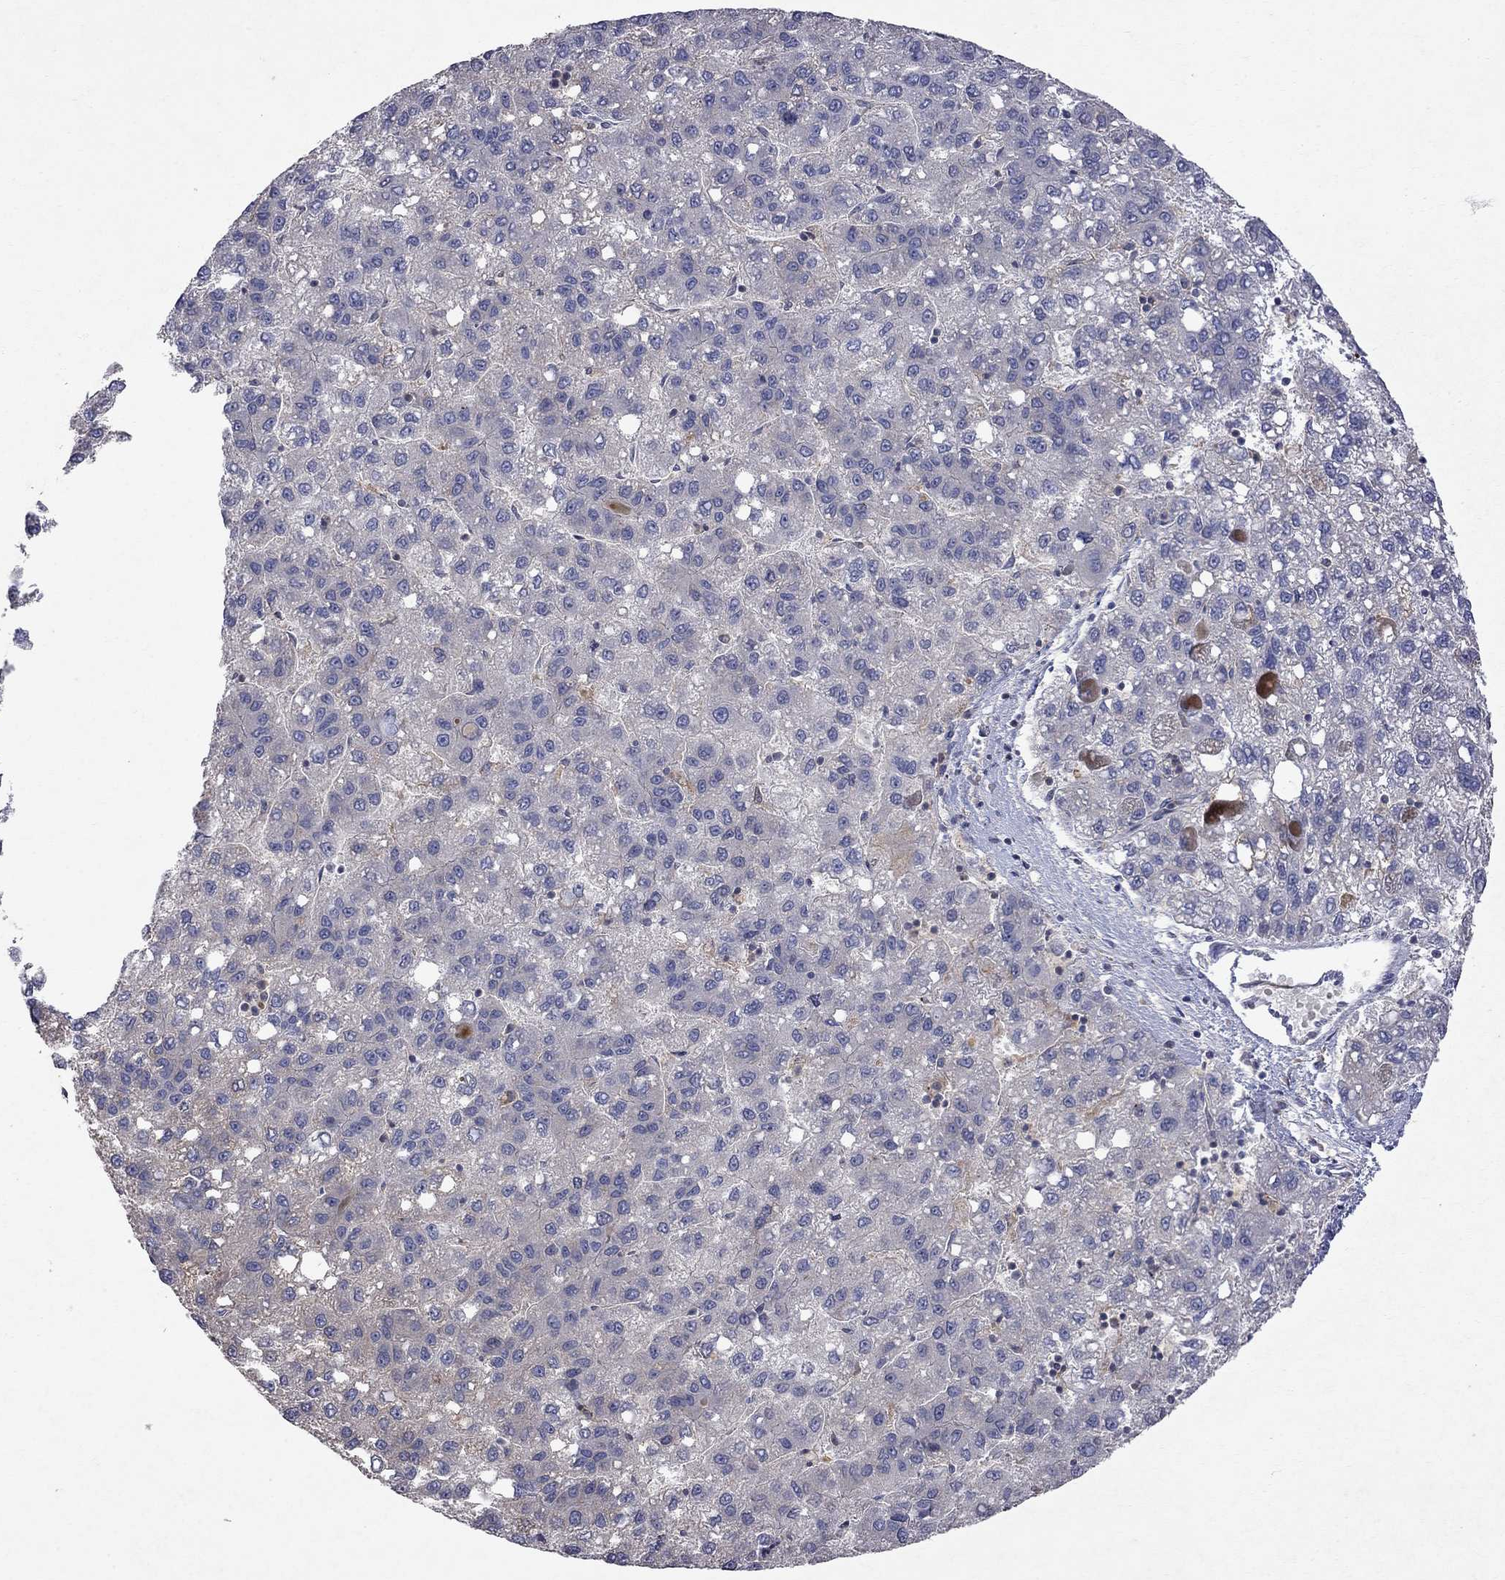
{"staining": {"intensity": "weak", "quantity": "<25%", "location": "cytoplasmic/membranous"}, "tissue": "liver cancer", "cell_type": "Tumor cells", "image_type": "cancer", "snomed": [{"axis": "morphology", "description": "Carcinoma, Hepatocellular, NOS"}, {"axis": "topography", "description": "Liver"}], "caption": "Immunohistochemical staining of liver hepatocellular carcinoma demonstrates no significant positivity in tumor cells.", "gene": "ABI3", "patient": {"sex": "female", "age": 82}}